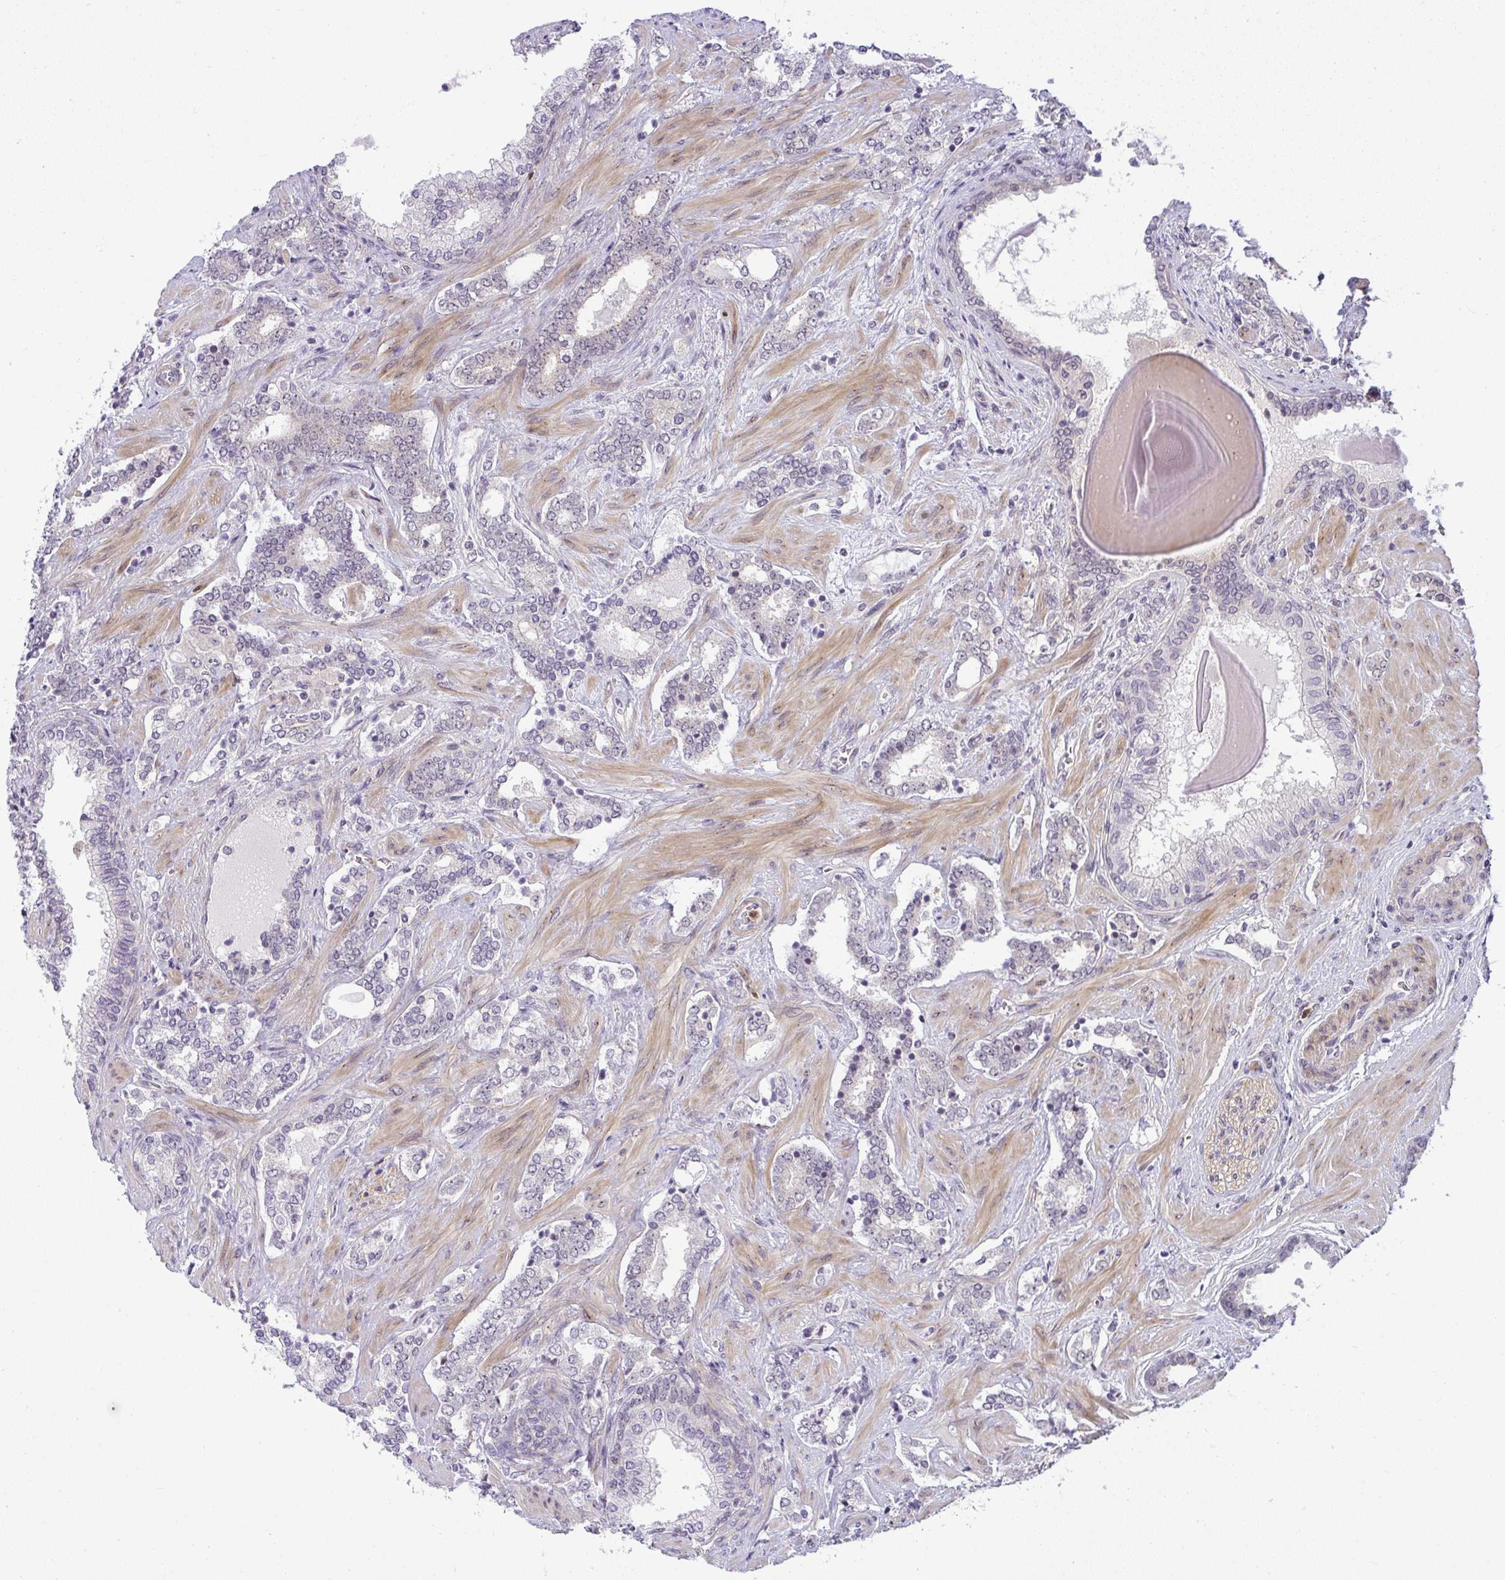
{"staining": {"intensity": "negative", "quantity": "none", "location": "none"}, "tissue": "prostate cancer", "cell_type": "Tumor cells", "image_type": "cancer", "snomed": [{"axis": "morphology", "description": "Adenocarcinoma, High grade"}, {"axis": "topography", "description": "Prostate"}], "caption": "IHC of prostate cancer (high-grade adenocarcinoma) displays no positivity in tumor cells. The staining is performed using DAB (3,3'-diaminobenzidine) brown chromogen with nuclei counter-stained in using hematoxylin.", "gene": "DZIP1", "patient": {"sex": "male", "age": 60}}